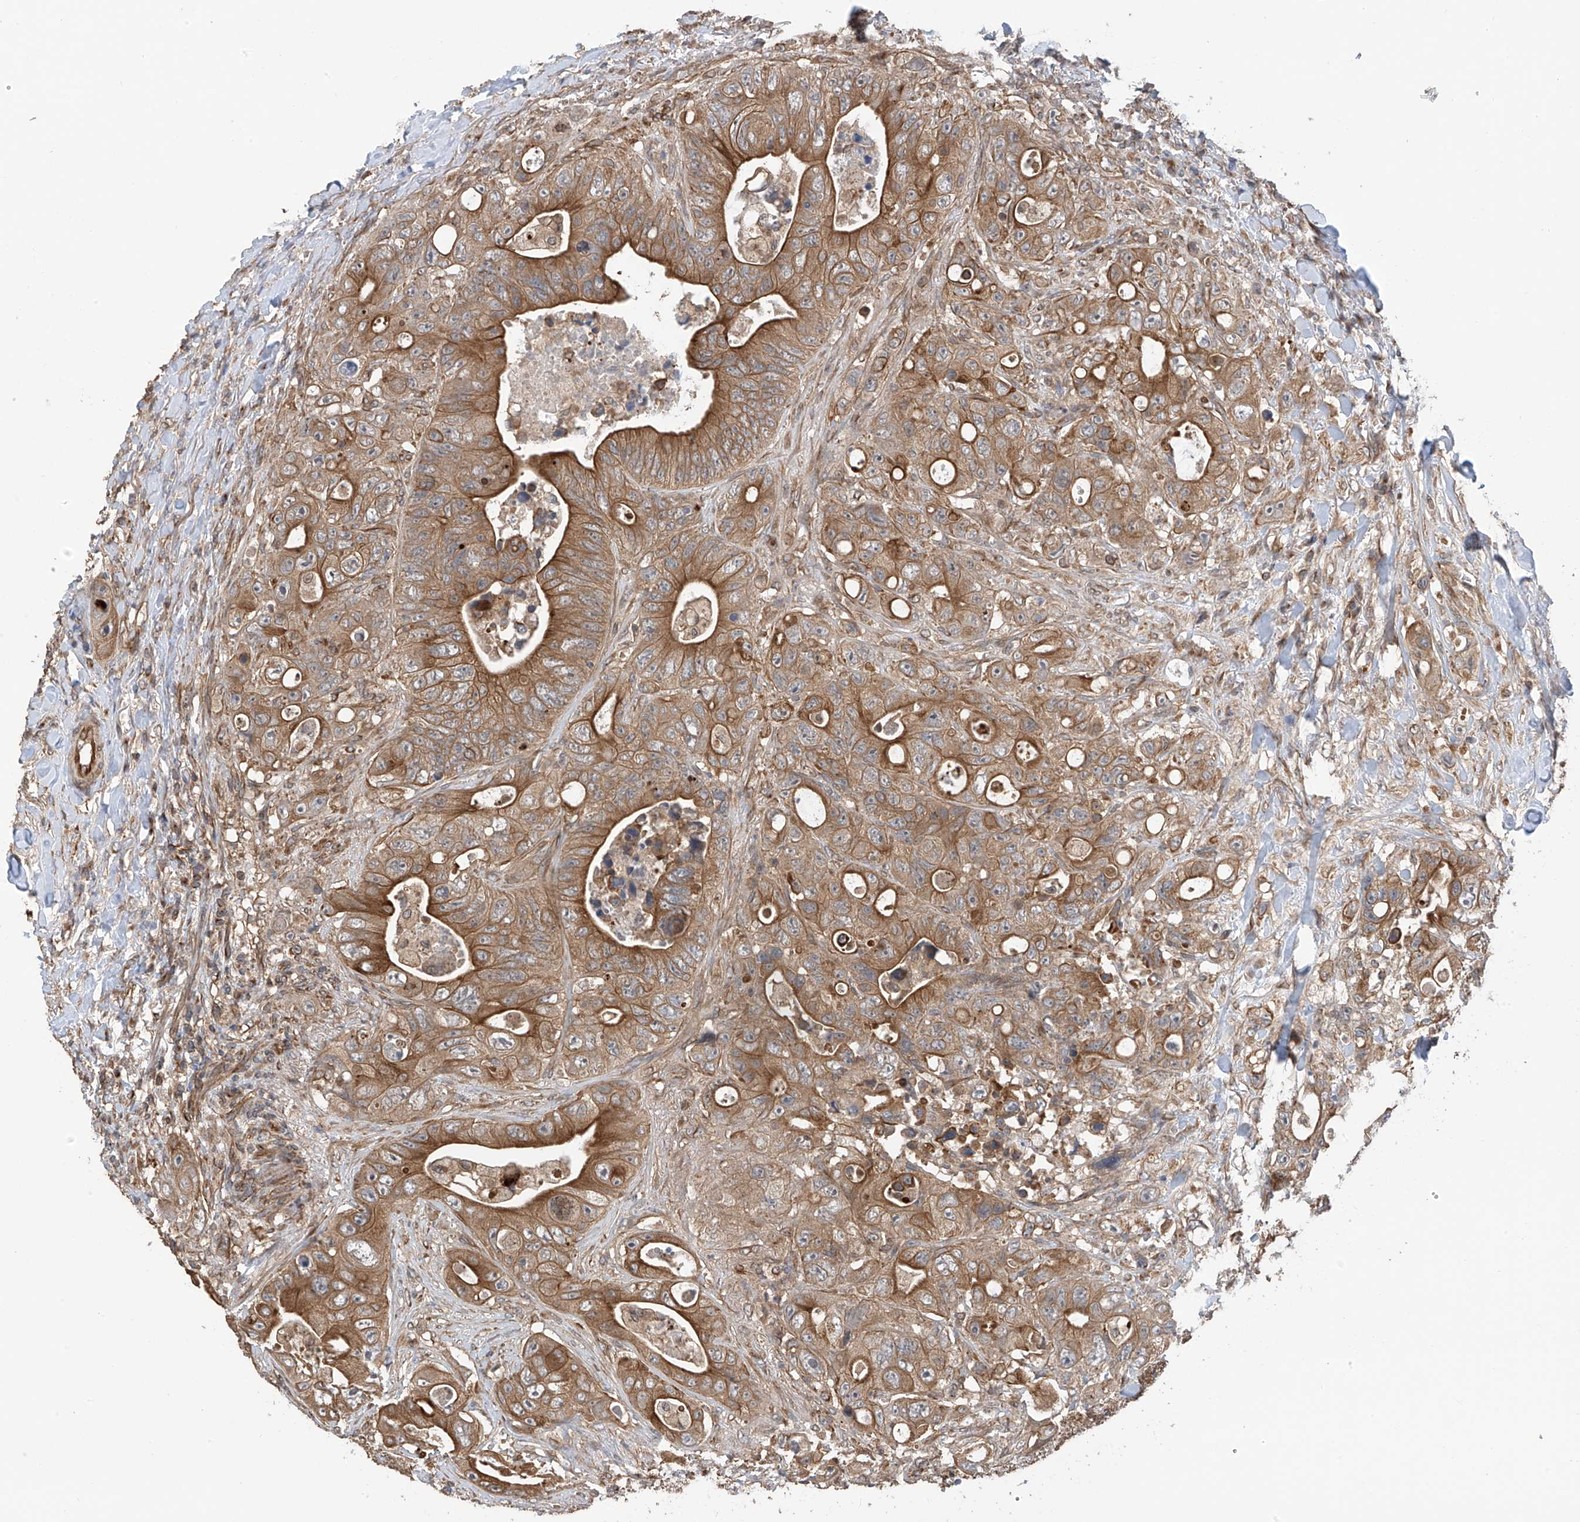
{"staining": {"intensity": "moderate", "quantity": ">75%", "location": "cytoplasmic/membranous"}, "tissue": "colorectal cancer", "cell_type": "Tumor cells", "image_type": "cancer", "snomed": [{"axis": "morphology", "description": "Adenocarcinoma, NOS"}, {"axis": "topography", "description": "Colon"}], "caption": "Protein expression analysis of human colorectal adenocarcinoma reveals moderate cytoplasmic/membranous expression in about >75% of tumor cells.", "gene": "RPAIN", "patient": {"sex": "female", "age": 46}}